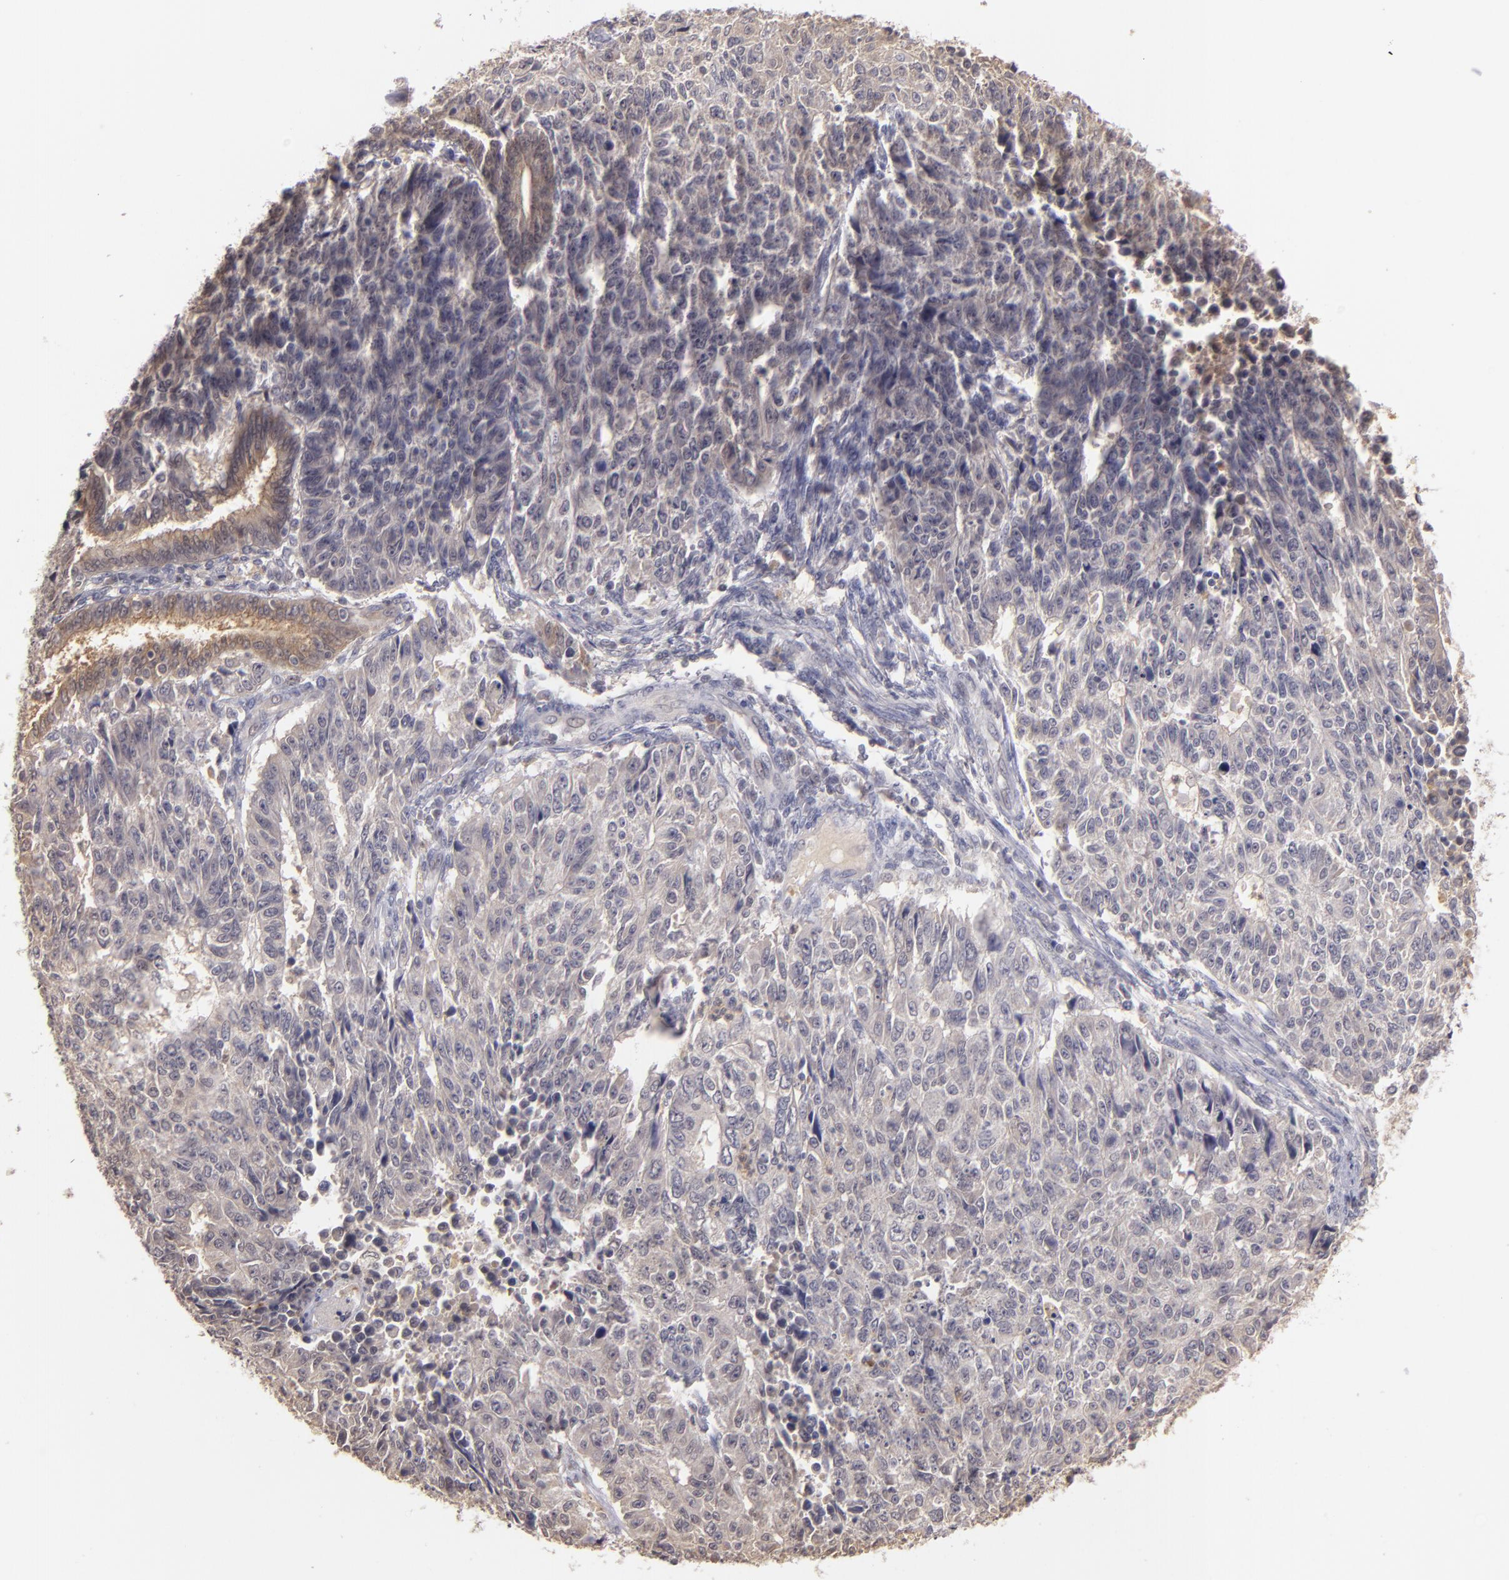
{"staining": {"intensity": "weak", "quantity": ">75%", "location": "cytoplasmic/membranous"}, "tissue": "endometrial cancer", "cell_type": "Tumor cells", "image_type": "cancer", "snomed": [{"axis": "morphology", "description": "Adenocarcinoma, NOS"}, {"axis": "topography", "description": "Endometrium"}], "caption": "Immunohistochemical staining of adenocarcinoma (endometrial) displays low levels of weak cytoplasmic/membranous protein staining in approximately >75% of tumor cells.", "gene": "LRG1", "patient": {"sex": "female", "age": 42}}